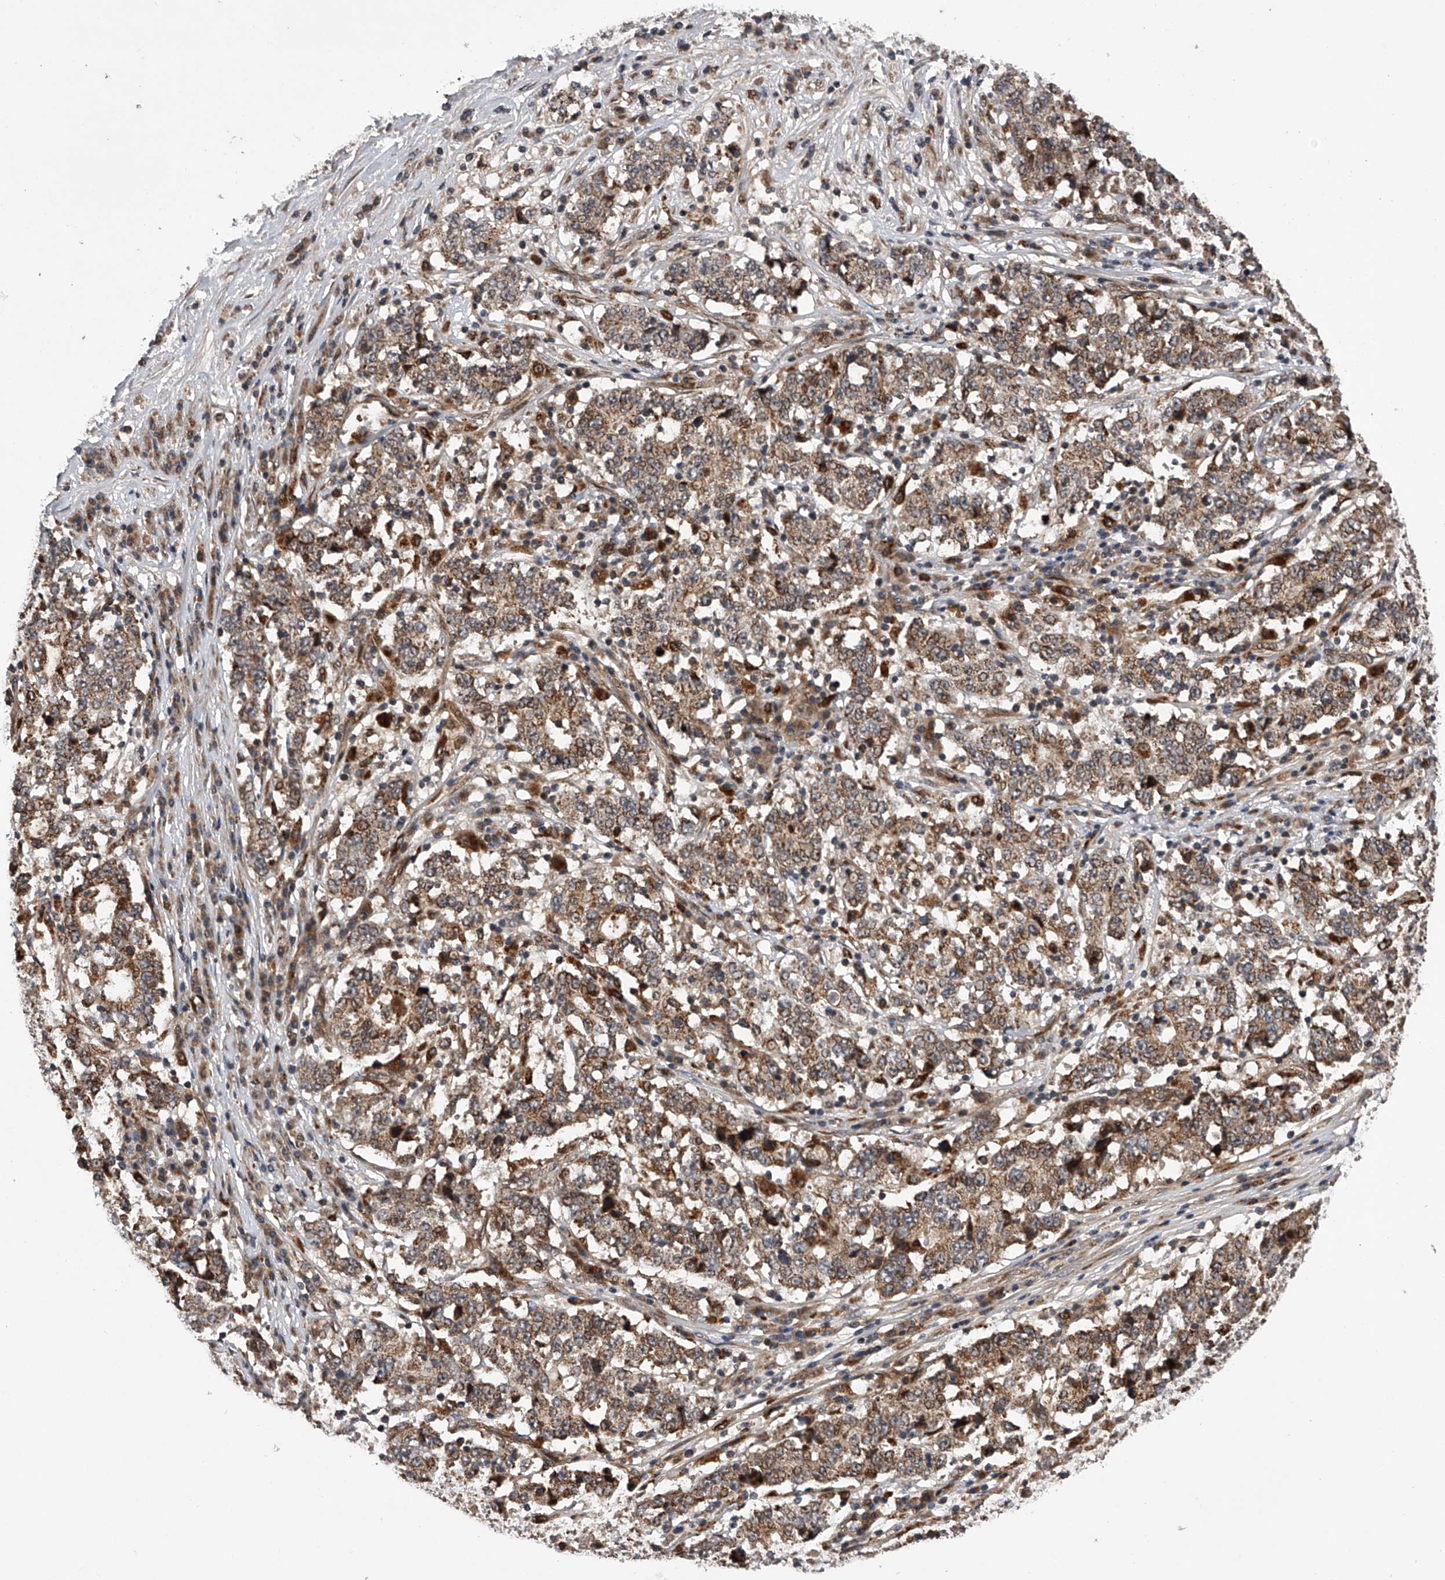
{"staining": {"intensity": "moderate", "quantity": ">75%", "location": "cytoplasmic/membranous"}, "tissue": "stomach cancer", "cell_type": "Tumor cells", "image_type": "cancer", "snomed": [{"axis": "morphology", "description": "Adenocarcinoma, NOS"}, {"axis": "topography", "description": "Stomach"}], "caption": "DAB immunohistochemical staining of human stomach cancer (adenocarcinoma) exhibits moderate cytoplasmic/membranous protein staining in approximately >75% of tumor cells.", "gene": "MAP3K11", "patient": {"sex": "male", "age": 59}}